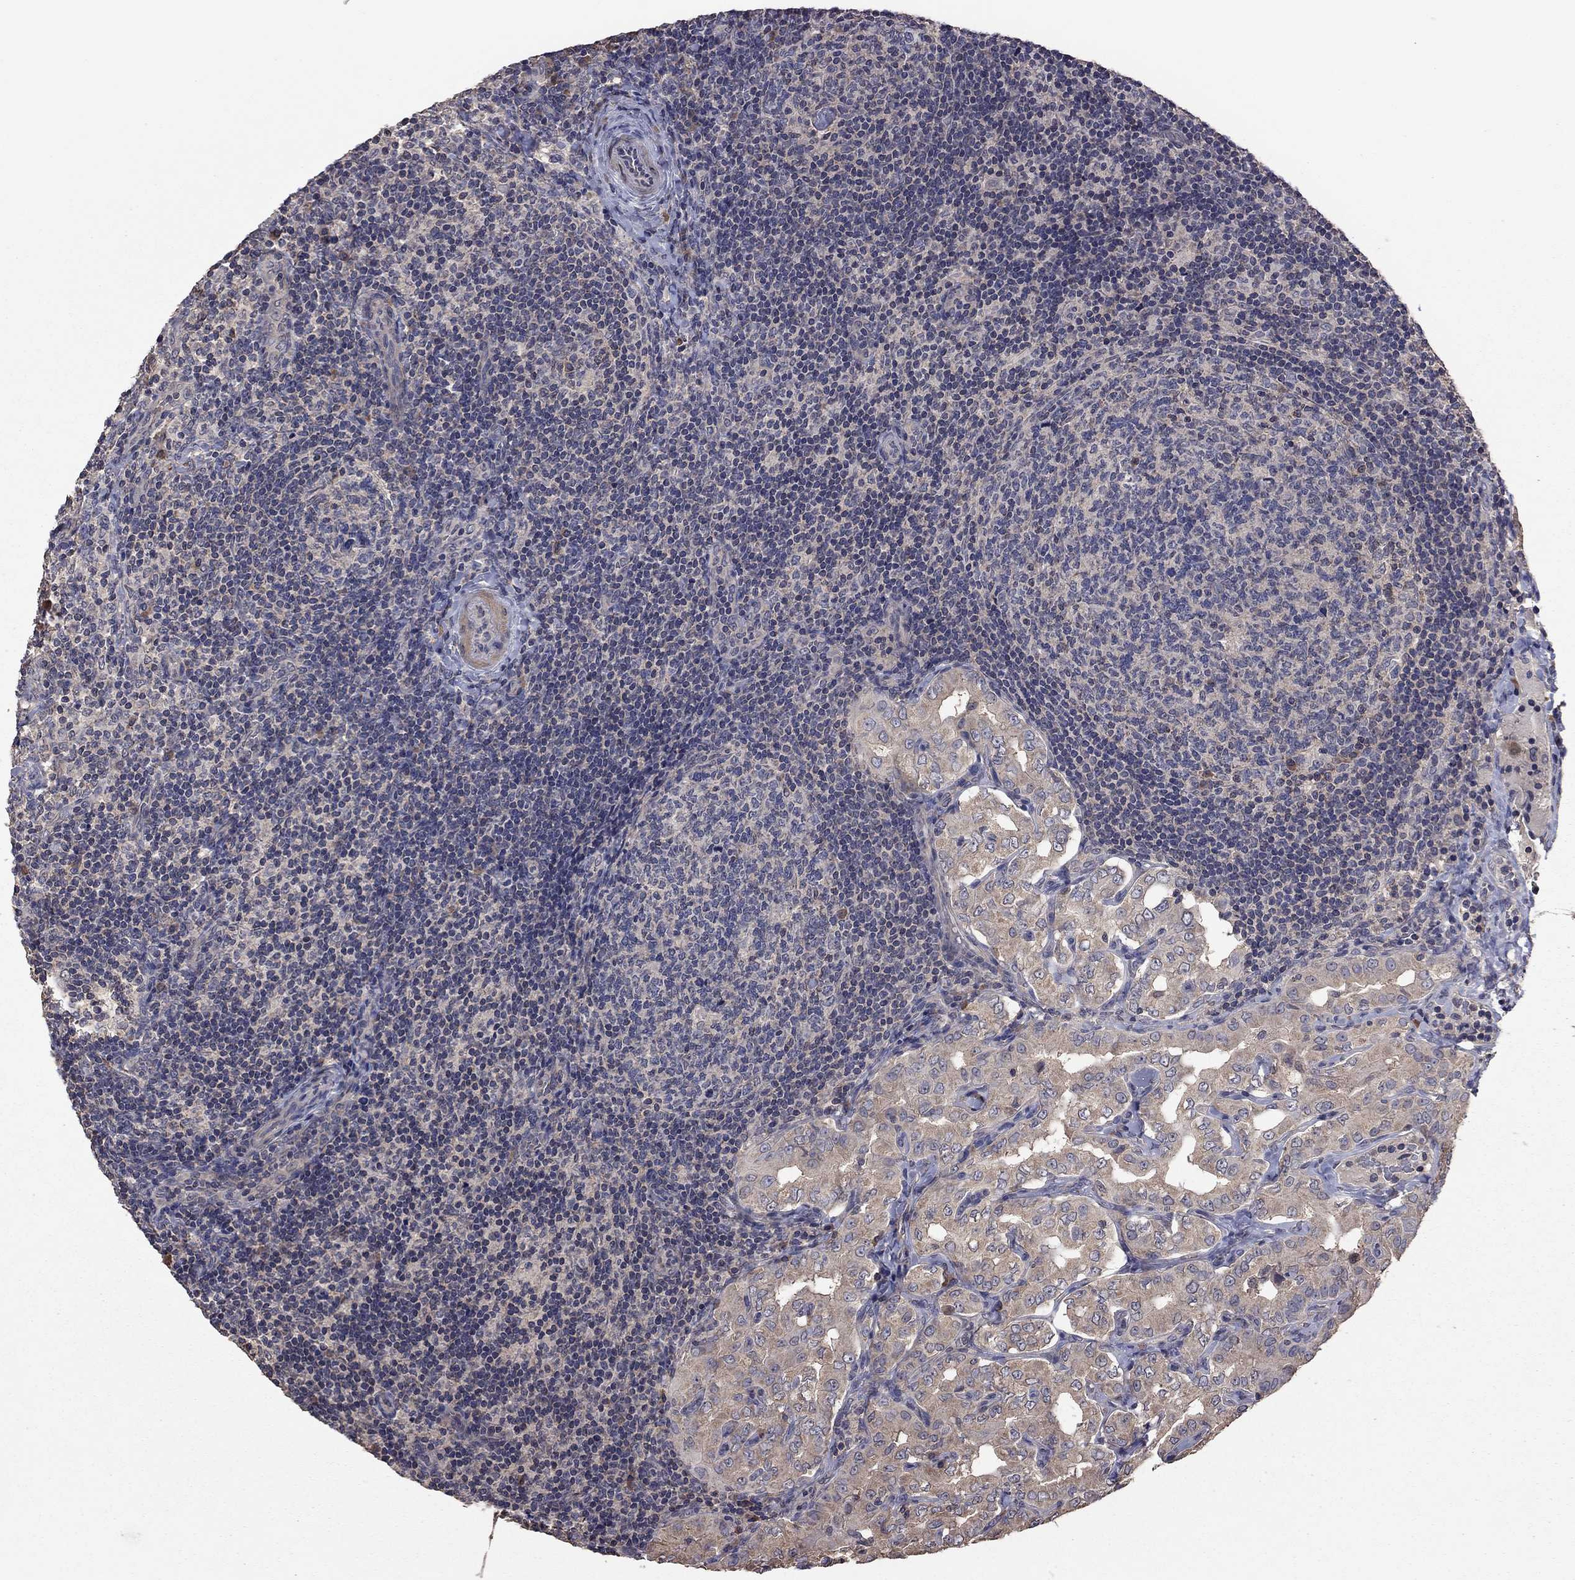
{"staining": {"intensity": "moderate", "quantity": "25%-75%", "location": "cytoplasmic/membranous"}, "tissue": "thyroid cancer", "cell_type": "Tumor cells", "image_type": "cancer", "snomed": [{"axis": "morphology", "description": "Papillary adenocarcinoma, NOS"}, {"axis": "topography", "description": "Thyroid gland"}], "caption": "This is a photomicrograph of IHC staining of thyroid cancer, which shows moderate expression in the cytoplasmic/membranous of tumor cells.", "gene": "TSNARE1", "patient": {"sex": "male", "age": 61}}